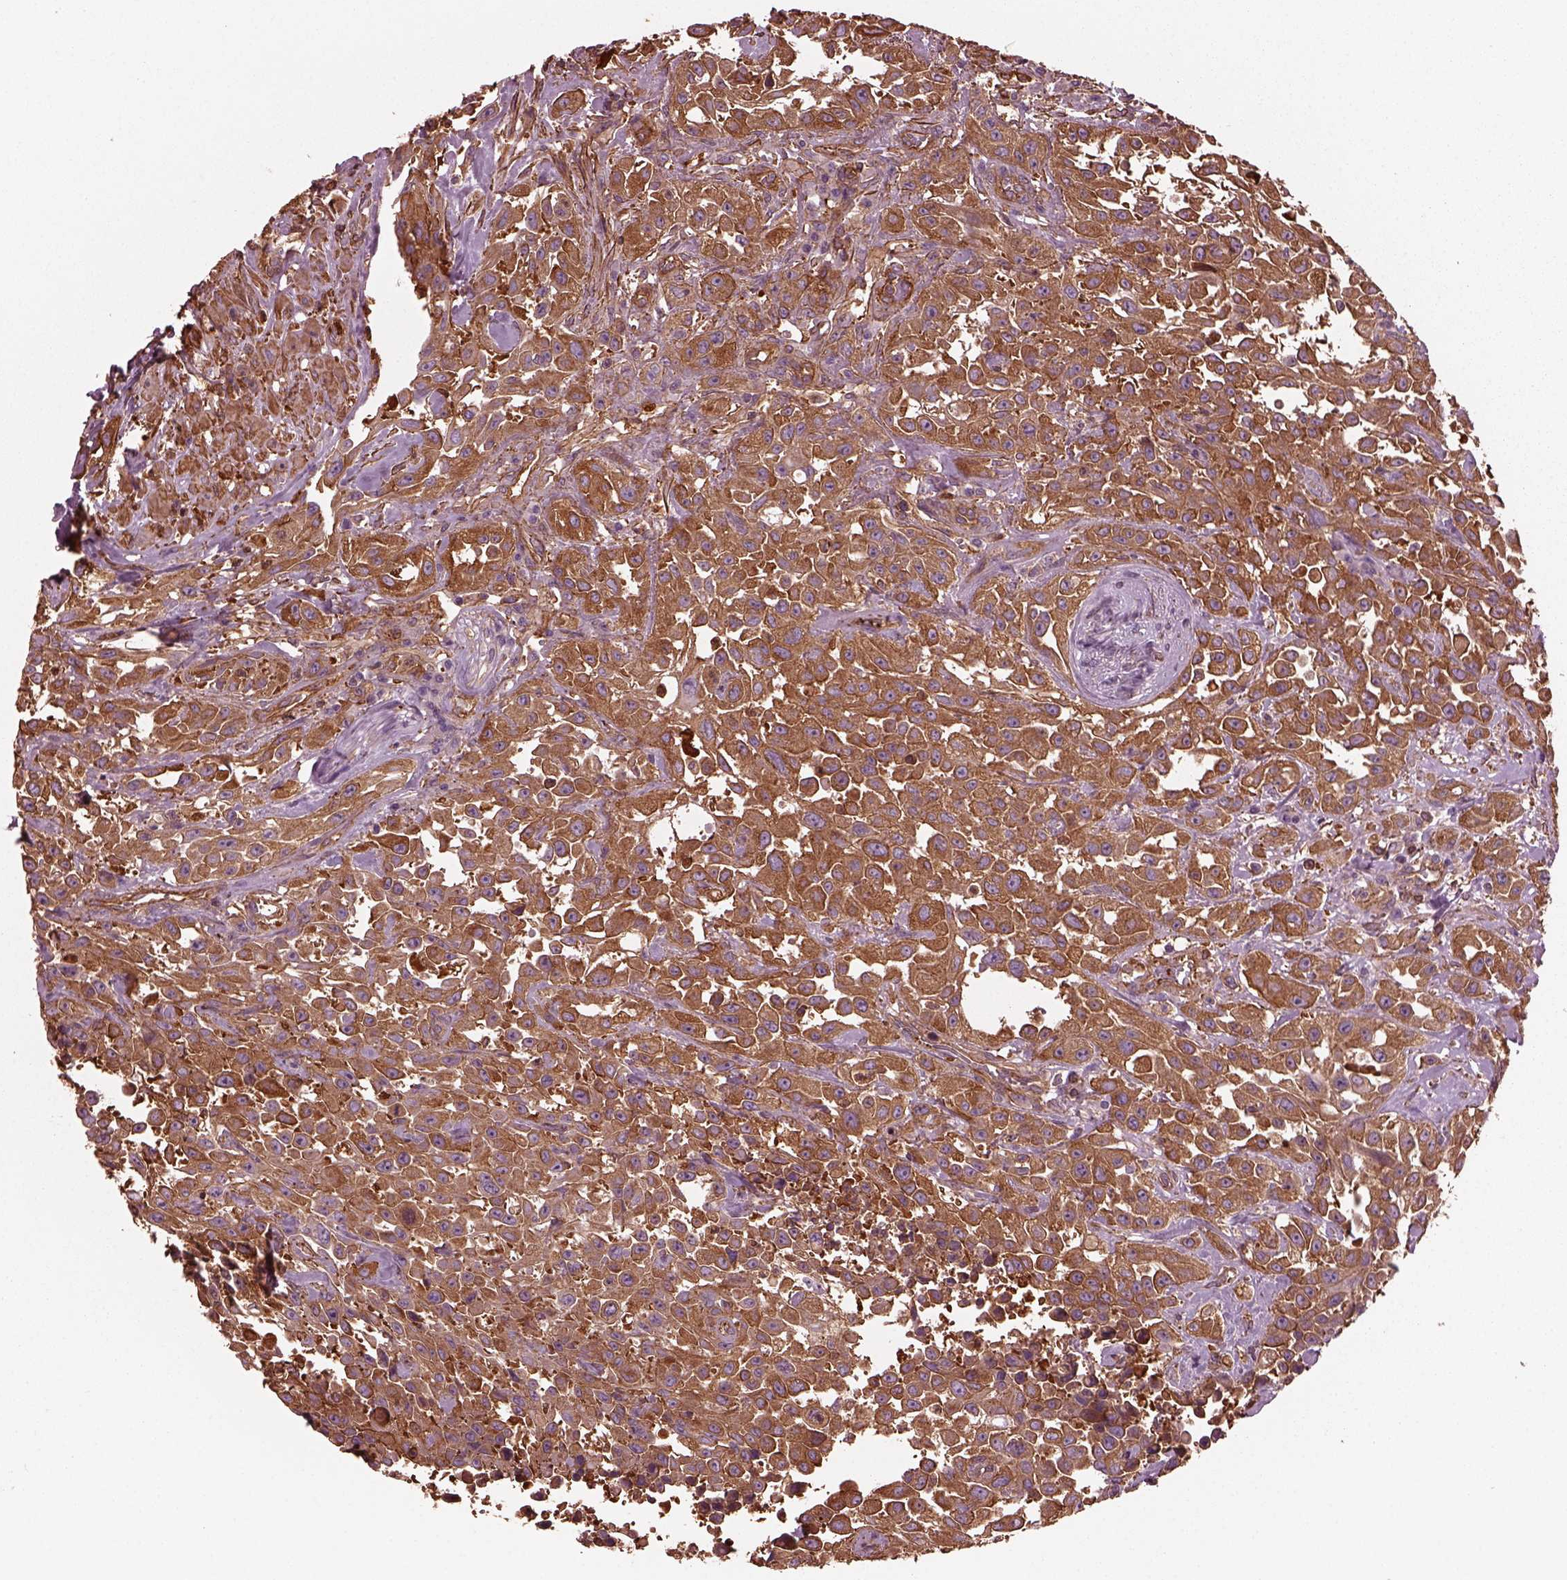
{"staining": {"intensity": "moderate", "quantity": ">75%", "location": "cytoplasmic/membranous"}, "tissue": "urothelial cancer", "cell_type": "Tumor cells", "image_type": "cancer", "snomed": [{"axis": "morphology", "description": "Urothelial carcinoma, High grade"}, {"axis": "topography", "description": "Urinary bladder"}], "caption": "The histopathology image displays staining of urothelial cancer, revealing moderate cytoplasmic/membranous protein positivity (brown color) within tumor cells.", "gene": "MYL6", "patient": {"sex": "male", "age": 79}}